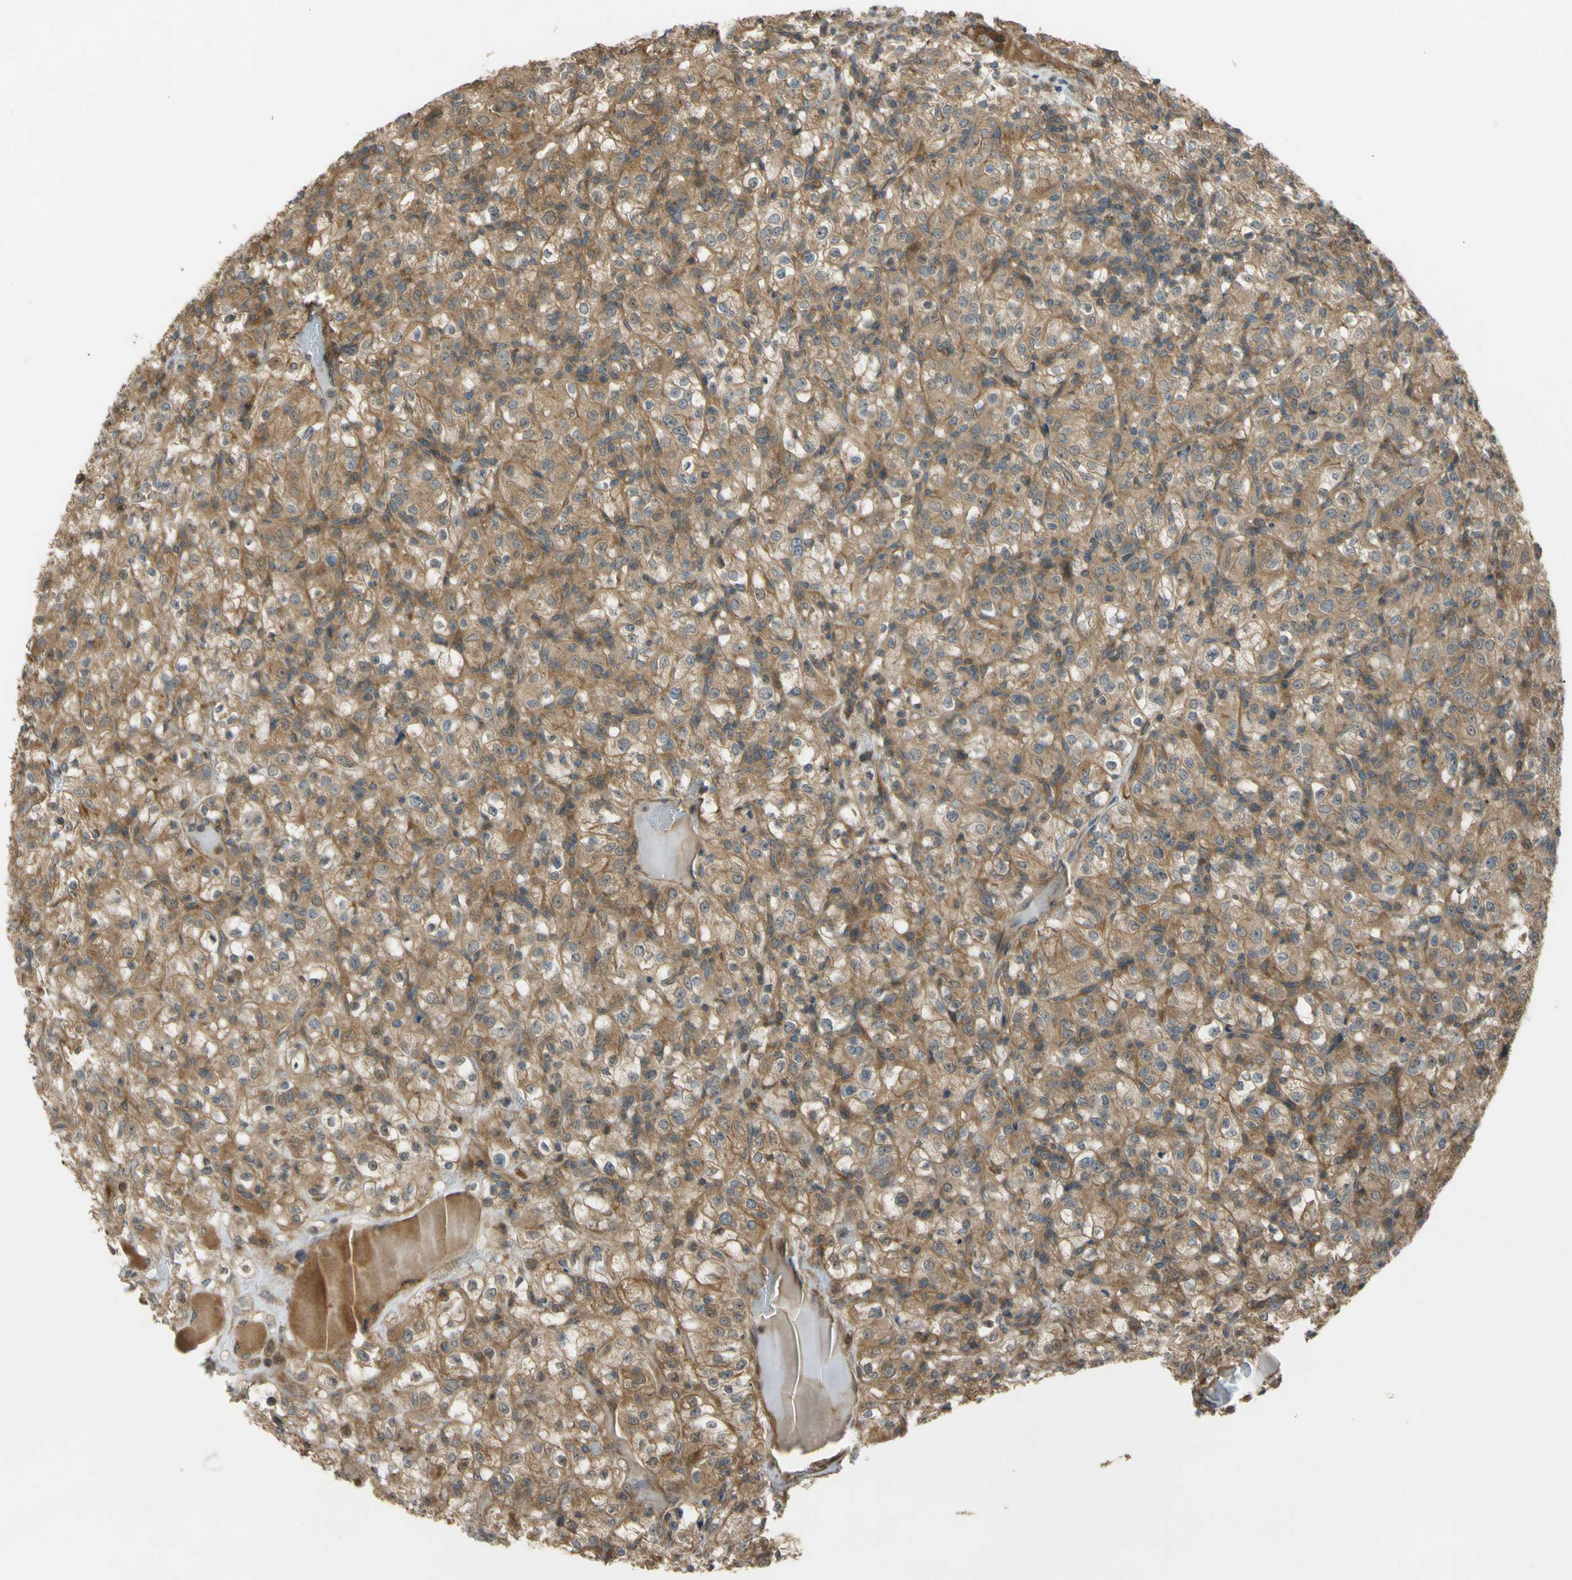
{"staining": {"intensity": "moderate", "quantity": ">75%", "location": "cytoplasmic/membranous"}, "tissue": "renal cancer", "cell_type": "Tumor cells", "image_type": "cancer", "snomed": [{"axis": "morphology", "description": "Normal tissue, NOS"}, {"axis": "morphology", "description": "Adenocarcinoma, NOS"}, {"axis": "topography", "description": "Kidney"}], "caption": "Moderate cytoplasmic/membranous protein positivity is identified in approximately >75% of tumor cells in adenocarcinoma (renal).", "gene": "FLII", "patient": {"sex": "female", "age": 72}}